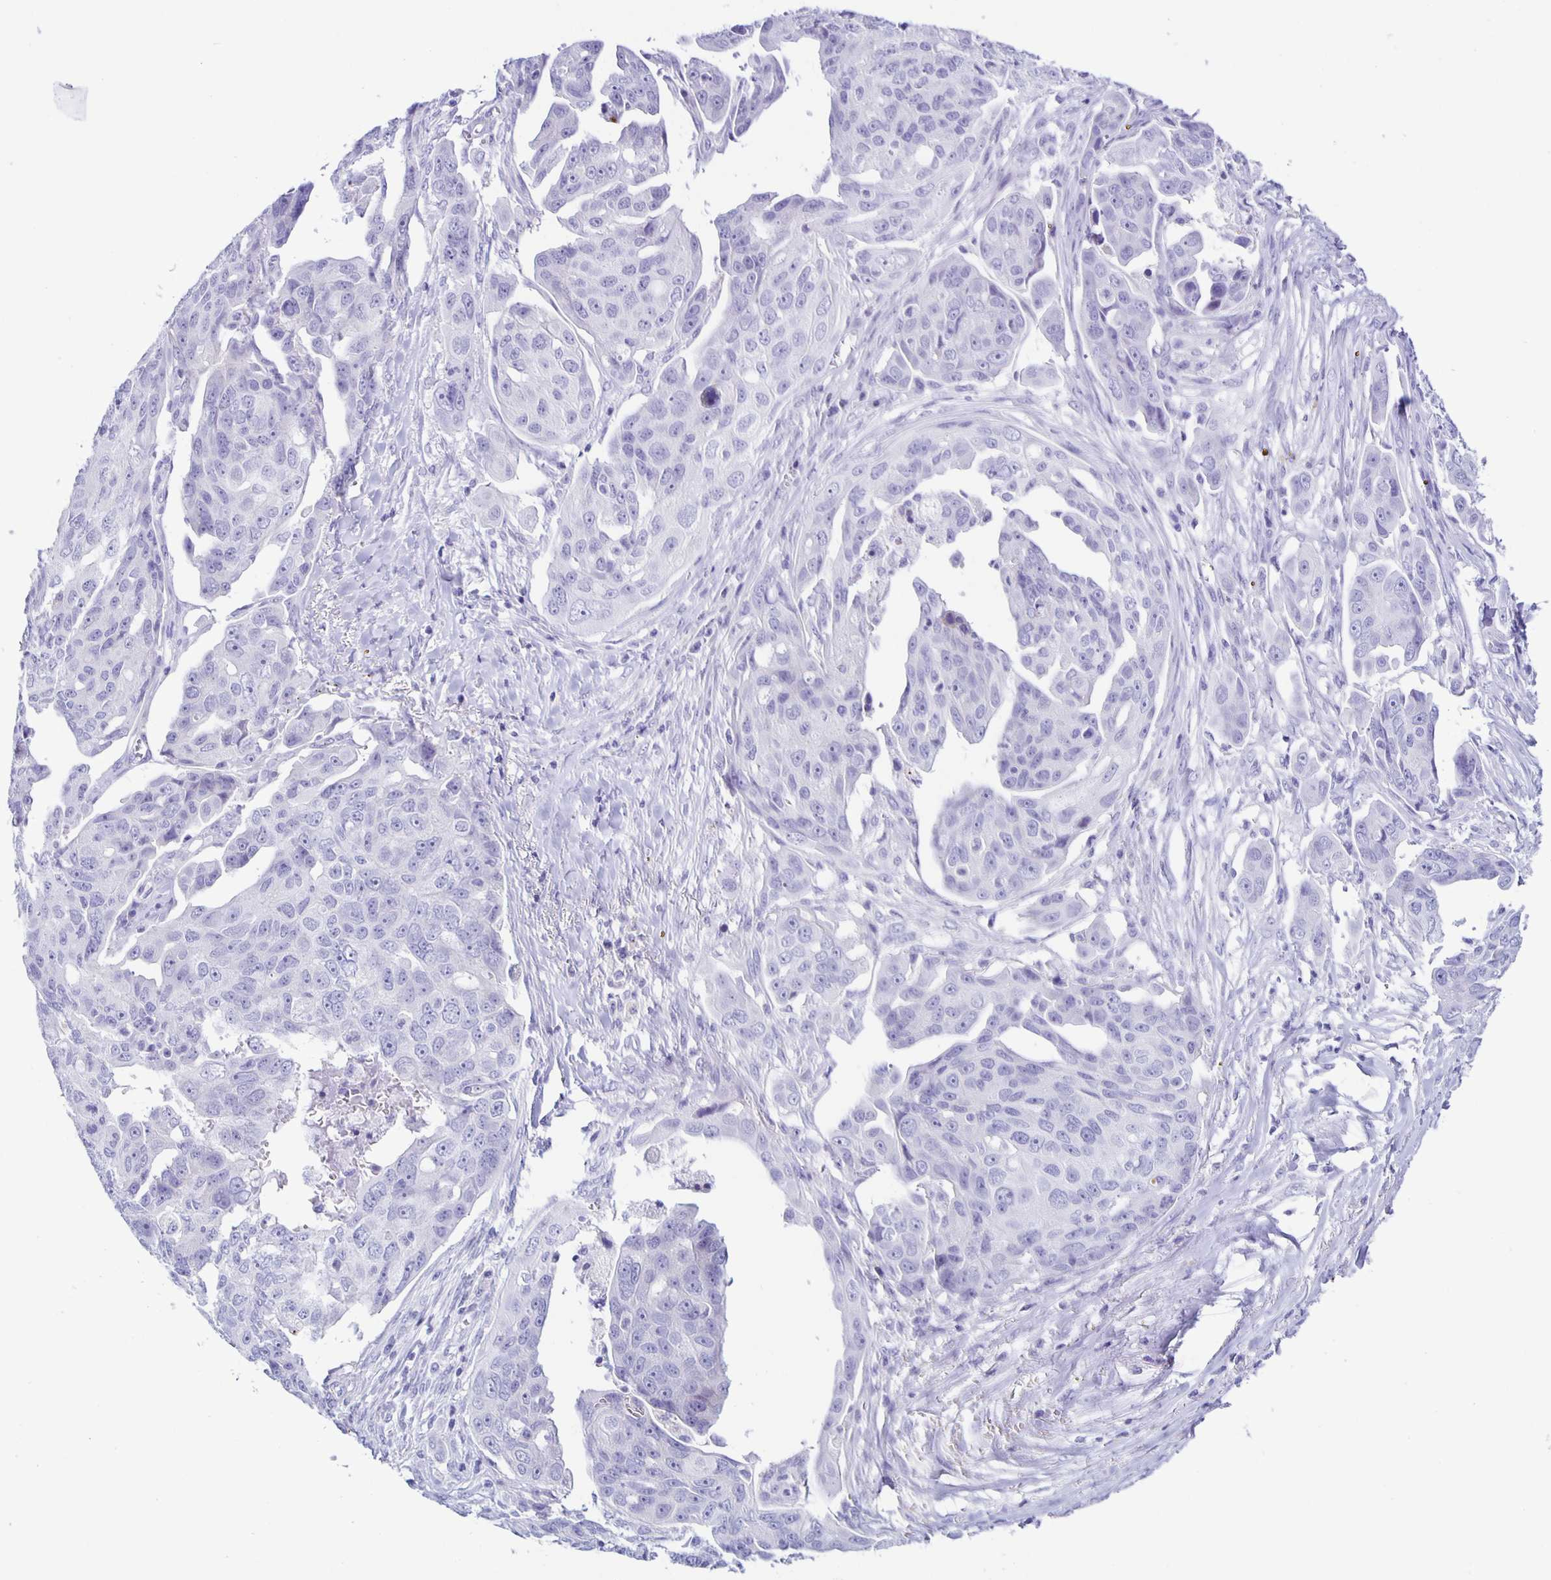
{"staining": {"intensity": "negative", "quantity": "none", "location": "none"}, "tissue": "ovarian cancer", "cell_type": "Tumor cells", "image_type": "cancer", "snomed": [{"axis": "morphology", "description": "Carcinoma, endometroid"}, {"axis": "topography", "description": "Ovary"}], "caption": "The micrograph displays no significant positivity in tumor cells of ovarian cancer.", "gene": "AQP6", "patient": {"sex": "female", "age": 70}}